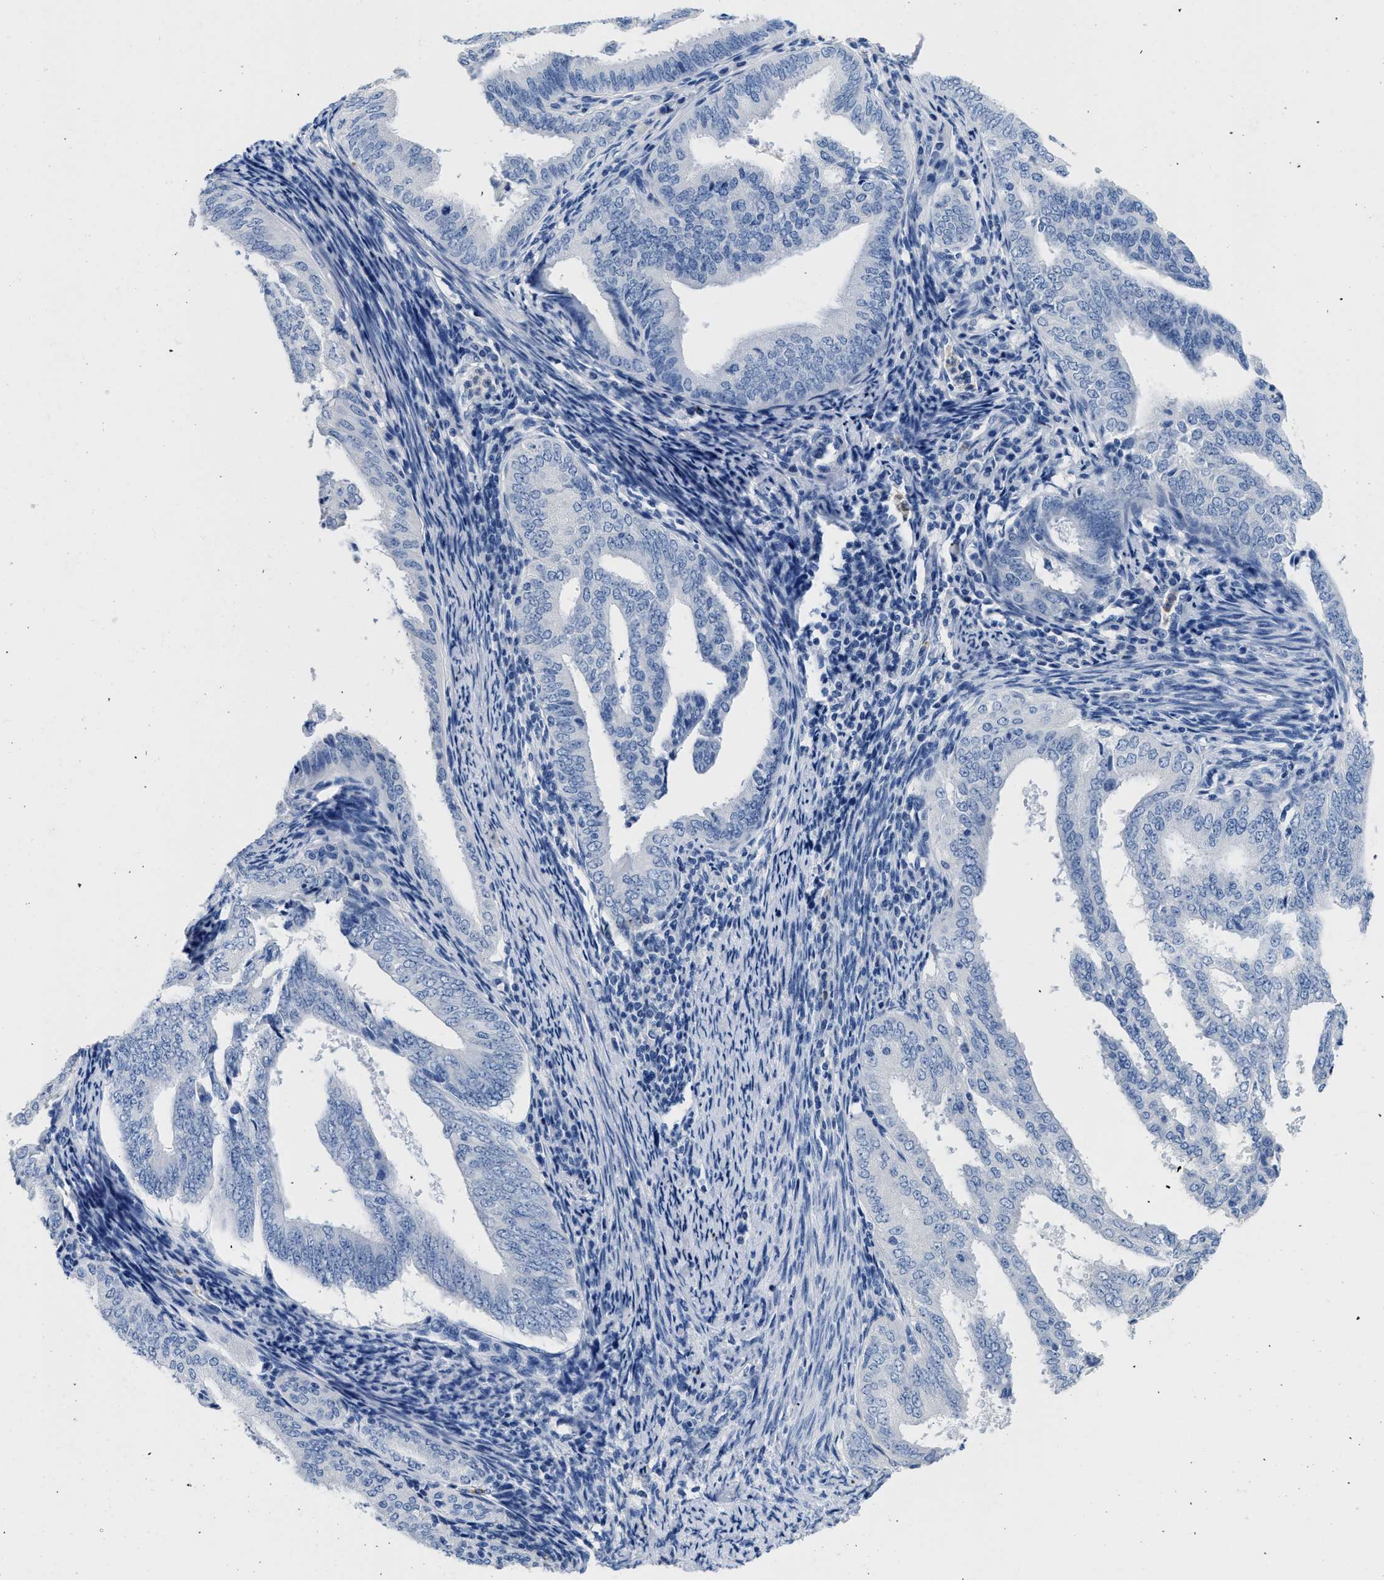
{"staining": {"intensity": "negative", "quantity": "none", "location": "none"}, "tissue": "endometrial cancer", "cell_type": "Tumor cells", "image_type": "cancer", "snomed": [{"axis": "morphology", "description": "Adenocarcinoma, NOS"}, {"axis": "topography", "description": "Endometrium"}], "caption": "An image of endometrial cancer (adenocarcinoma) stained for a protein reveals no brown staining in tumor cells.", "gene": "CR1", "patient": {"sex": "female", "age": 58}}